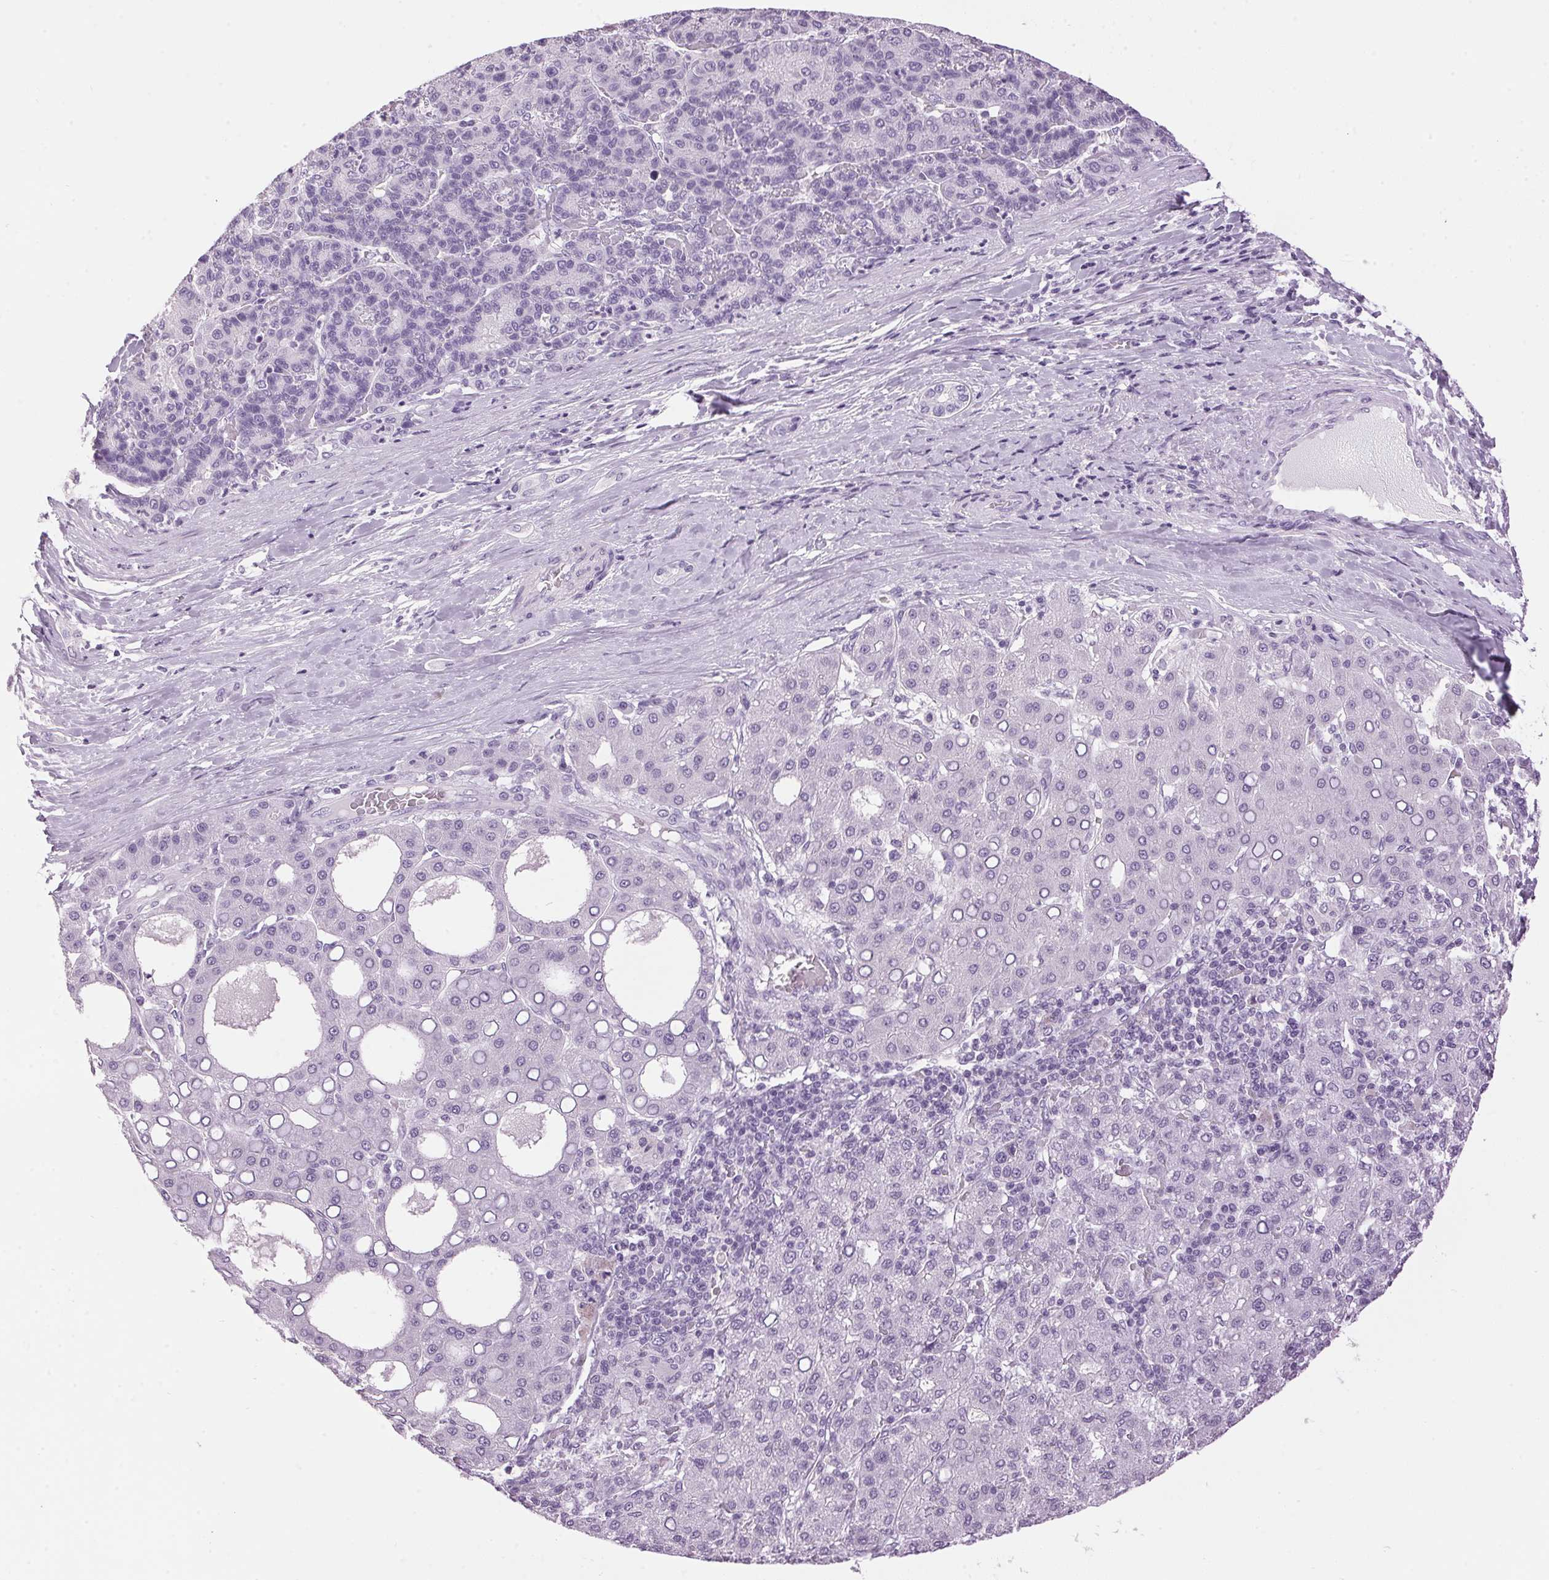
{"staining": {"intensity": "negative", "quantity": "none", "location": "none"}, "tissue": "liver cancer", "cell_type": "Tumor cells", "image_type": "cancer", "snomed": [{"axis": "morphology", "description": "Carcinoma, Hepatocellular, NOS"}, {"axis": "topography", "description": "Liver"}], "caption": "Tumor cells are negative for protein expression in human hepatocellular carcinoma (liver). (DAB (3,3'-diaminobenzidine) immunohistochemistry, high magnification).", "gene": "SP7", "patient": {"sex": "male", "age": 65}}